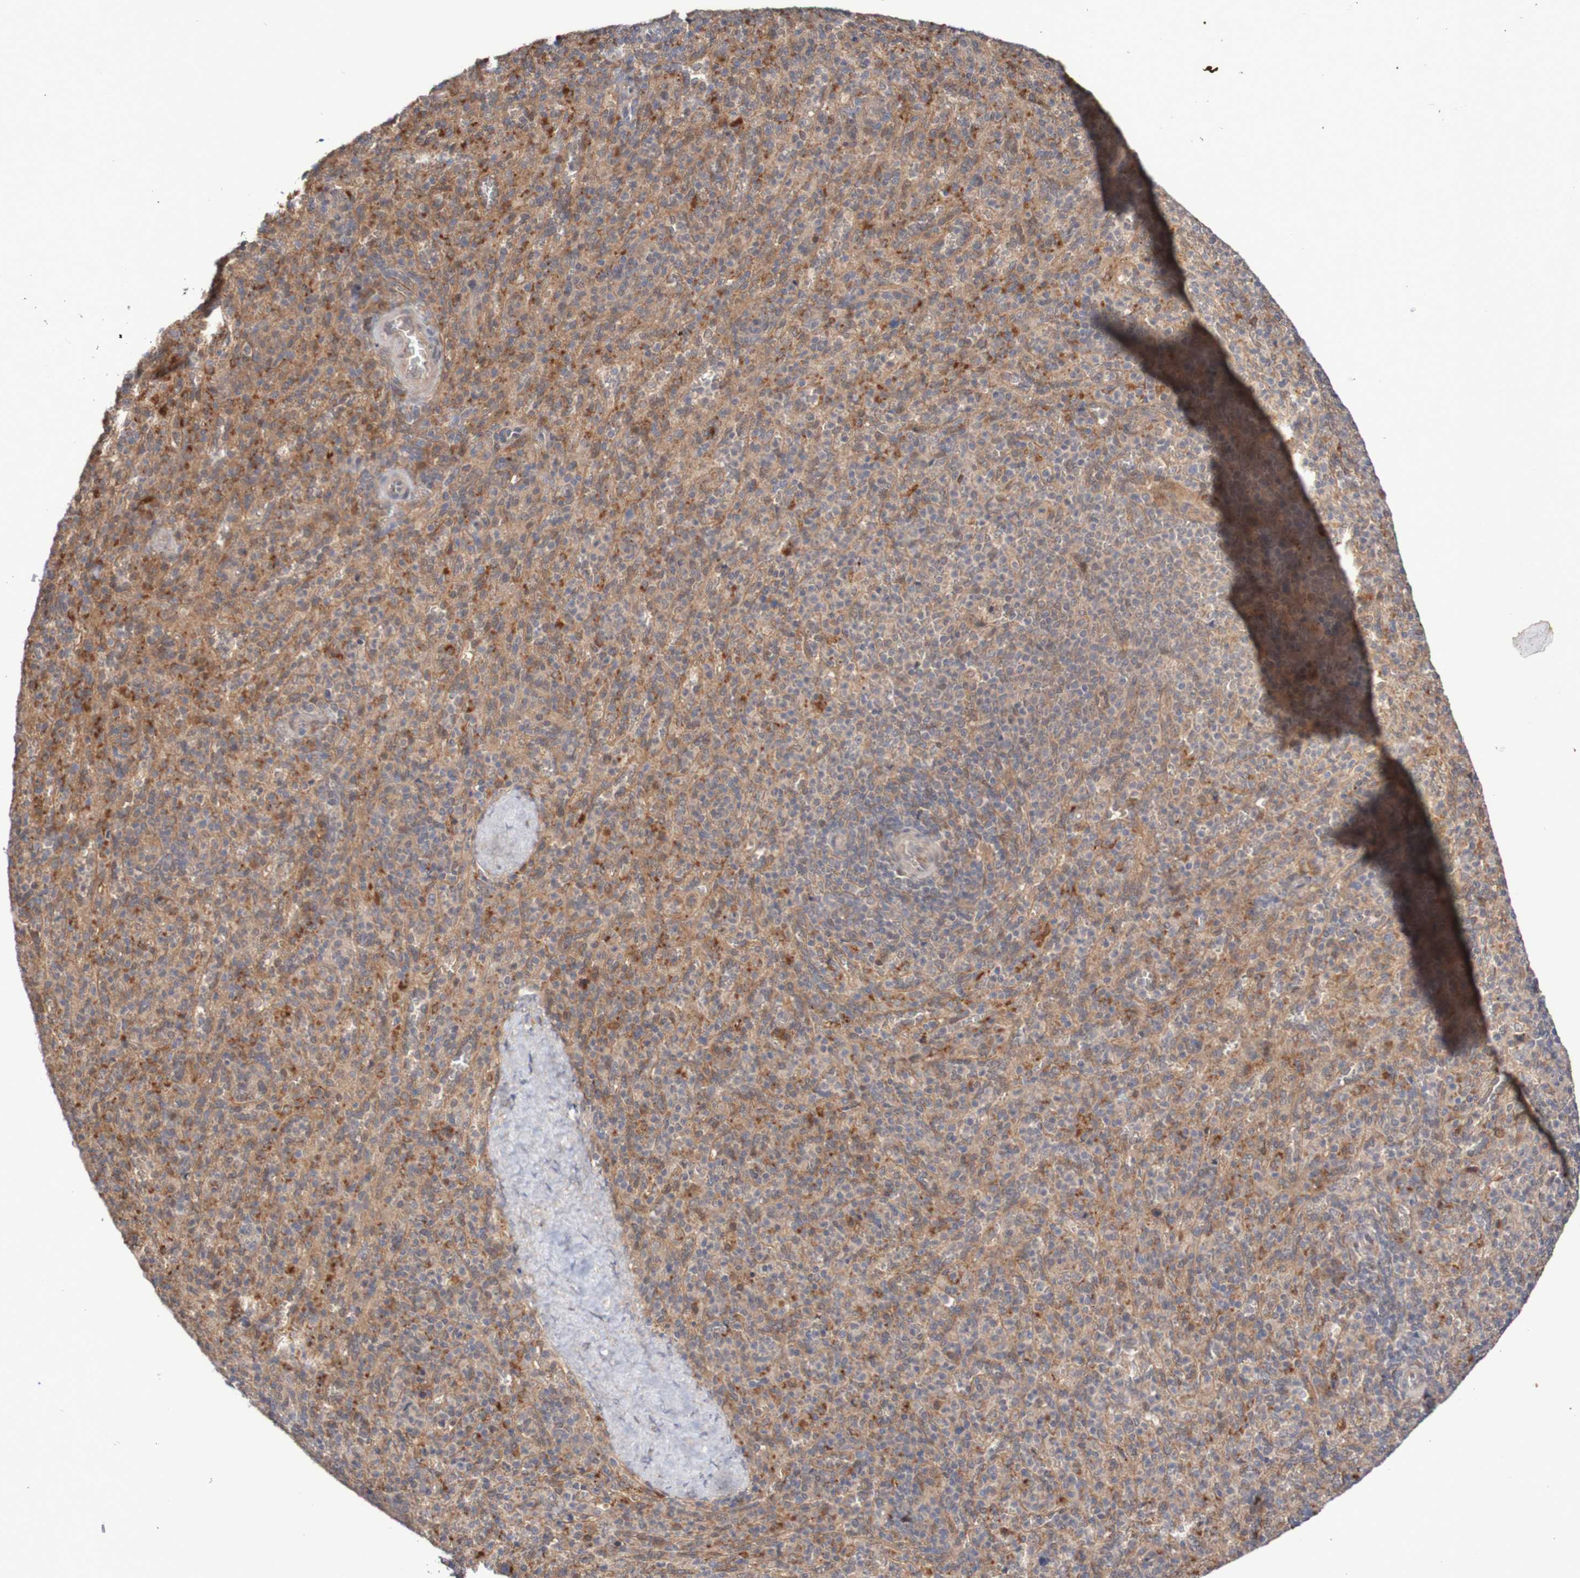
{"staining": {"intensity": "weak", "quantity": ">75%", "location": "cytoplasmic/membranous"}, "tissue": "spleen", "cell_type": "Cells in red pulp", "image_type": "normal", "snomed": [{"axis": "morphology", "description": "Normal tissue, NOS"}, {"axis": "topography", "description": "Spleen"}], "caption": "Approximately >75% of cells in red pulp in benign spleen show weak cytoplasmic/membranous protein expression as visualized by brown immunohistochemical staining.", "gene": "PHPT1", "patient": {"sex": "male", "age": 36}}